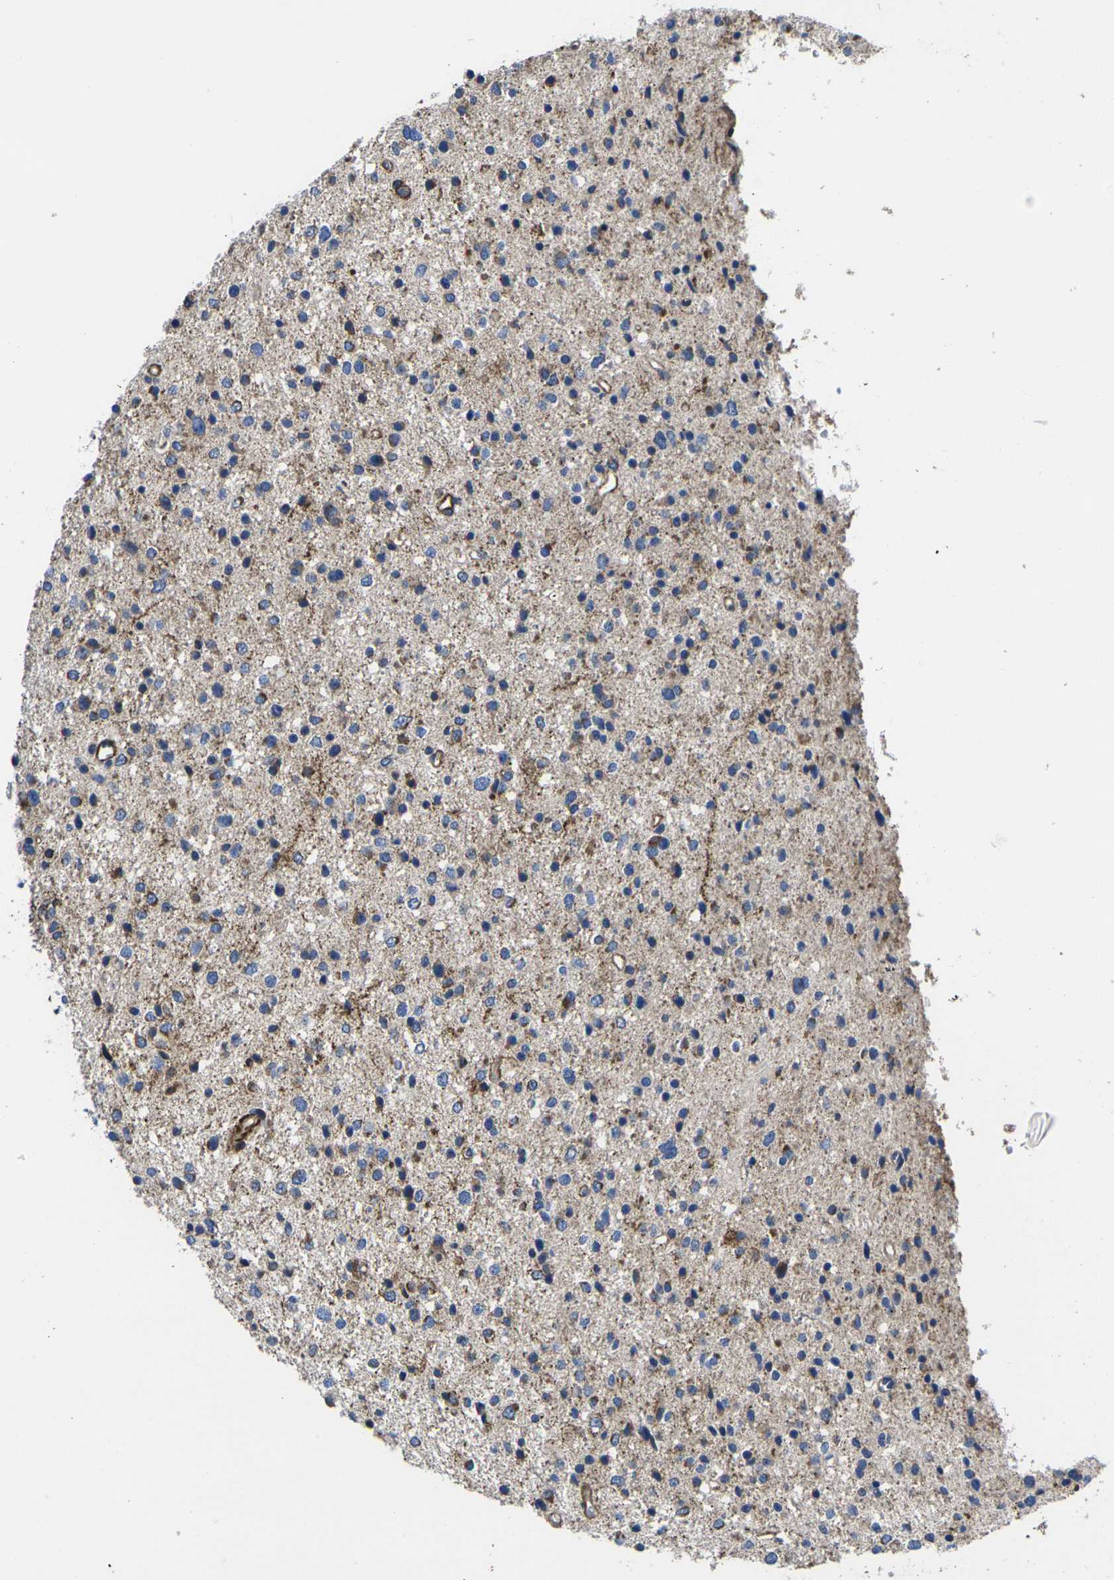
{"staining": {"intensity": "moderate", "quantity": "25%-75%", "location": "cytoplasmic/membranous"}, "tissue": "glioma", "cell_type": "Tumor cells", "image_type": "cancer", "snomed": [{"axis": "morphology", "description": "Glioma, malignant, Low grade"}, {"axis": "topography", "description": "Brain"}], "caption": "Tumor cells exhibit medium levels of moderate cytoplasmic/membranous expression in about 25%-75% of cells in human glioma. Immunohistochemistry stains the protein of interest in brown and the nuclei are stained blue.", "gene": "GPR4", "patient": {"sex": "female", "age": 37}}